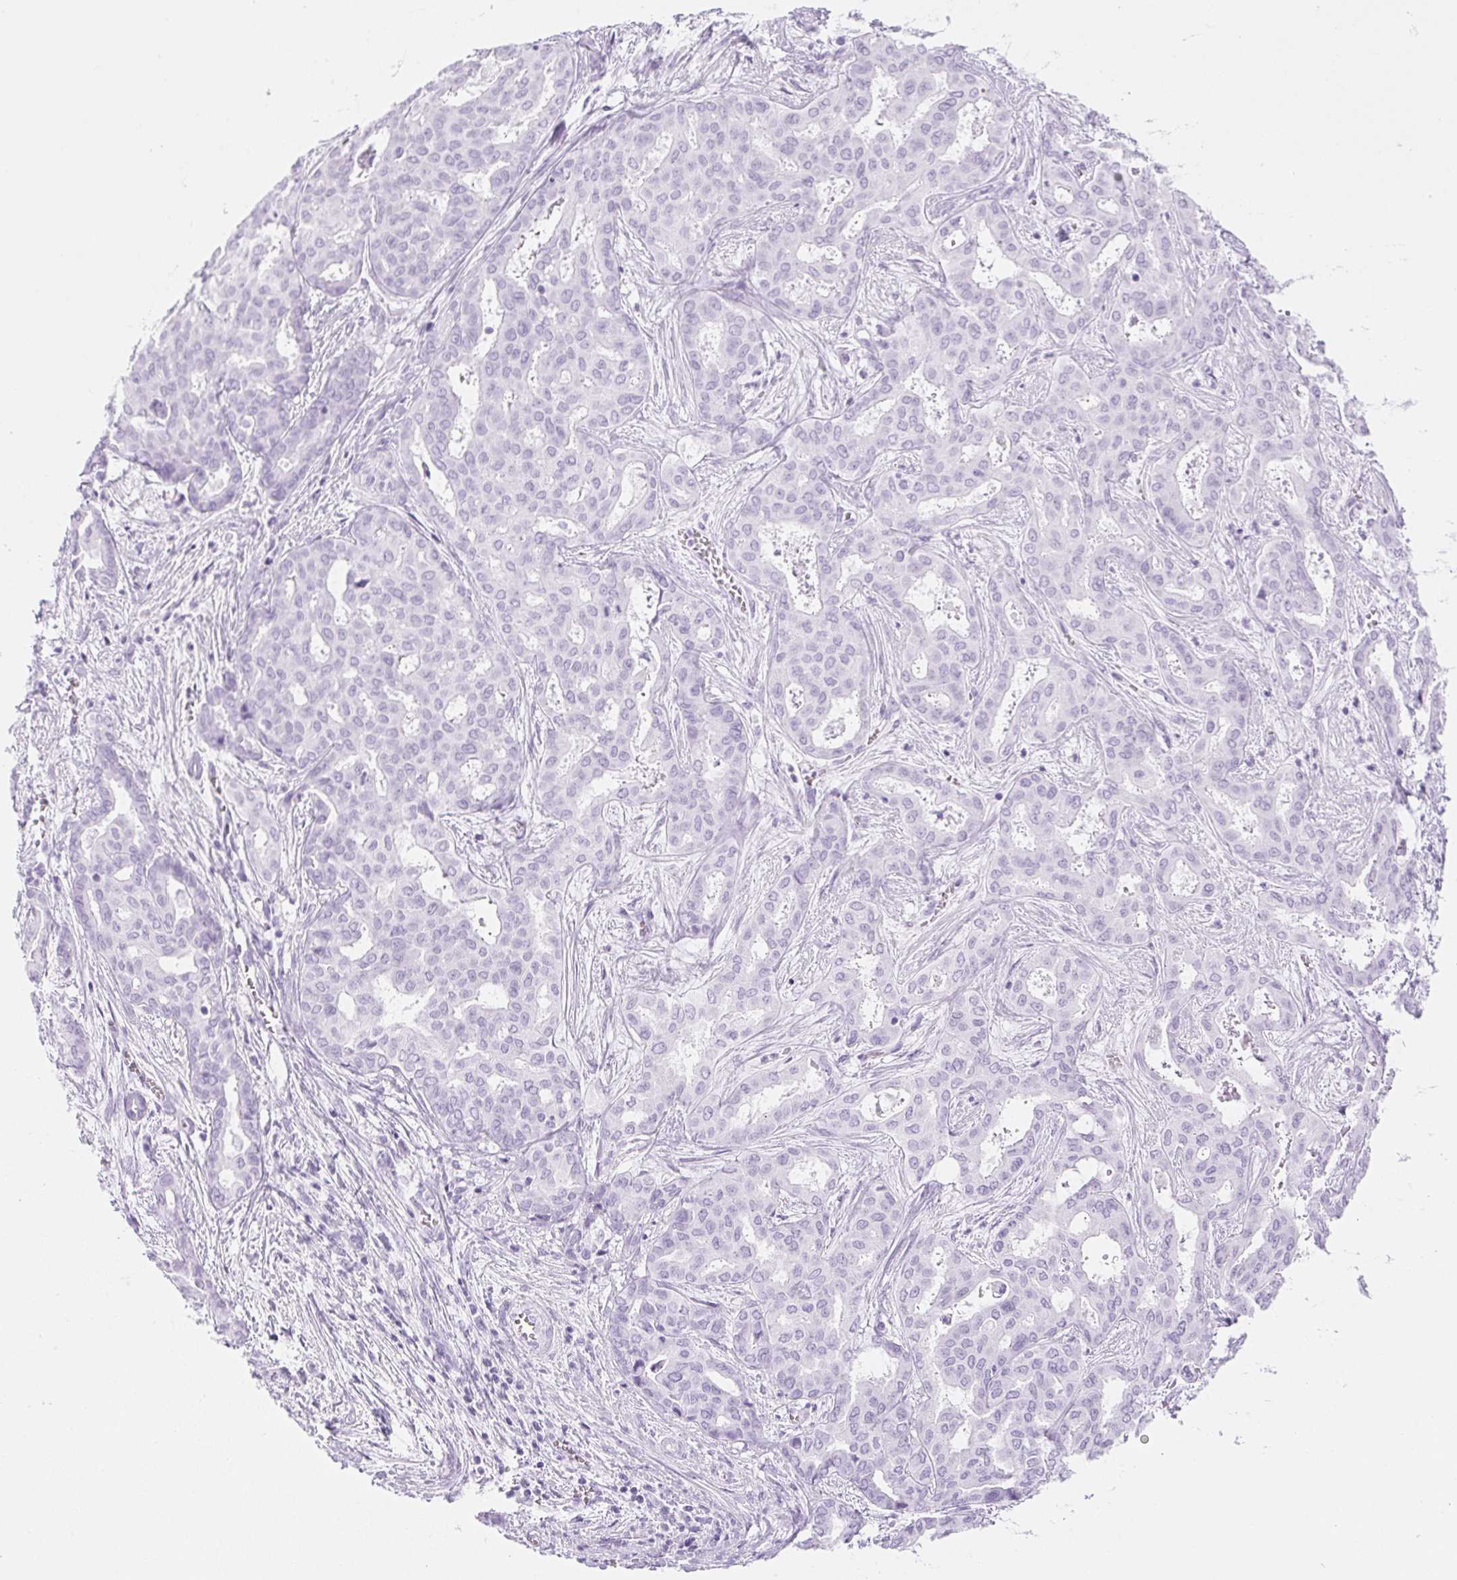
{"staining": {"intensity": "negative", "quantity": "none", "location": "none"}, "tissue": "liver cancer", "cell_type": "Tumor cells", "image_type": "cancer", "snomed": [{"axis": "morphology", "description": "Cholangiocarcinoma"}, {"axis": "topography", "description": "Liver"}], "caption": "DAB immunohistochemical staining of liver cancer (cholangiocarcinoma) displays no significant positivity in tumor cells.", "gene": "PI3", "patient": {"sex": "female", "age": 64}}